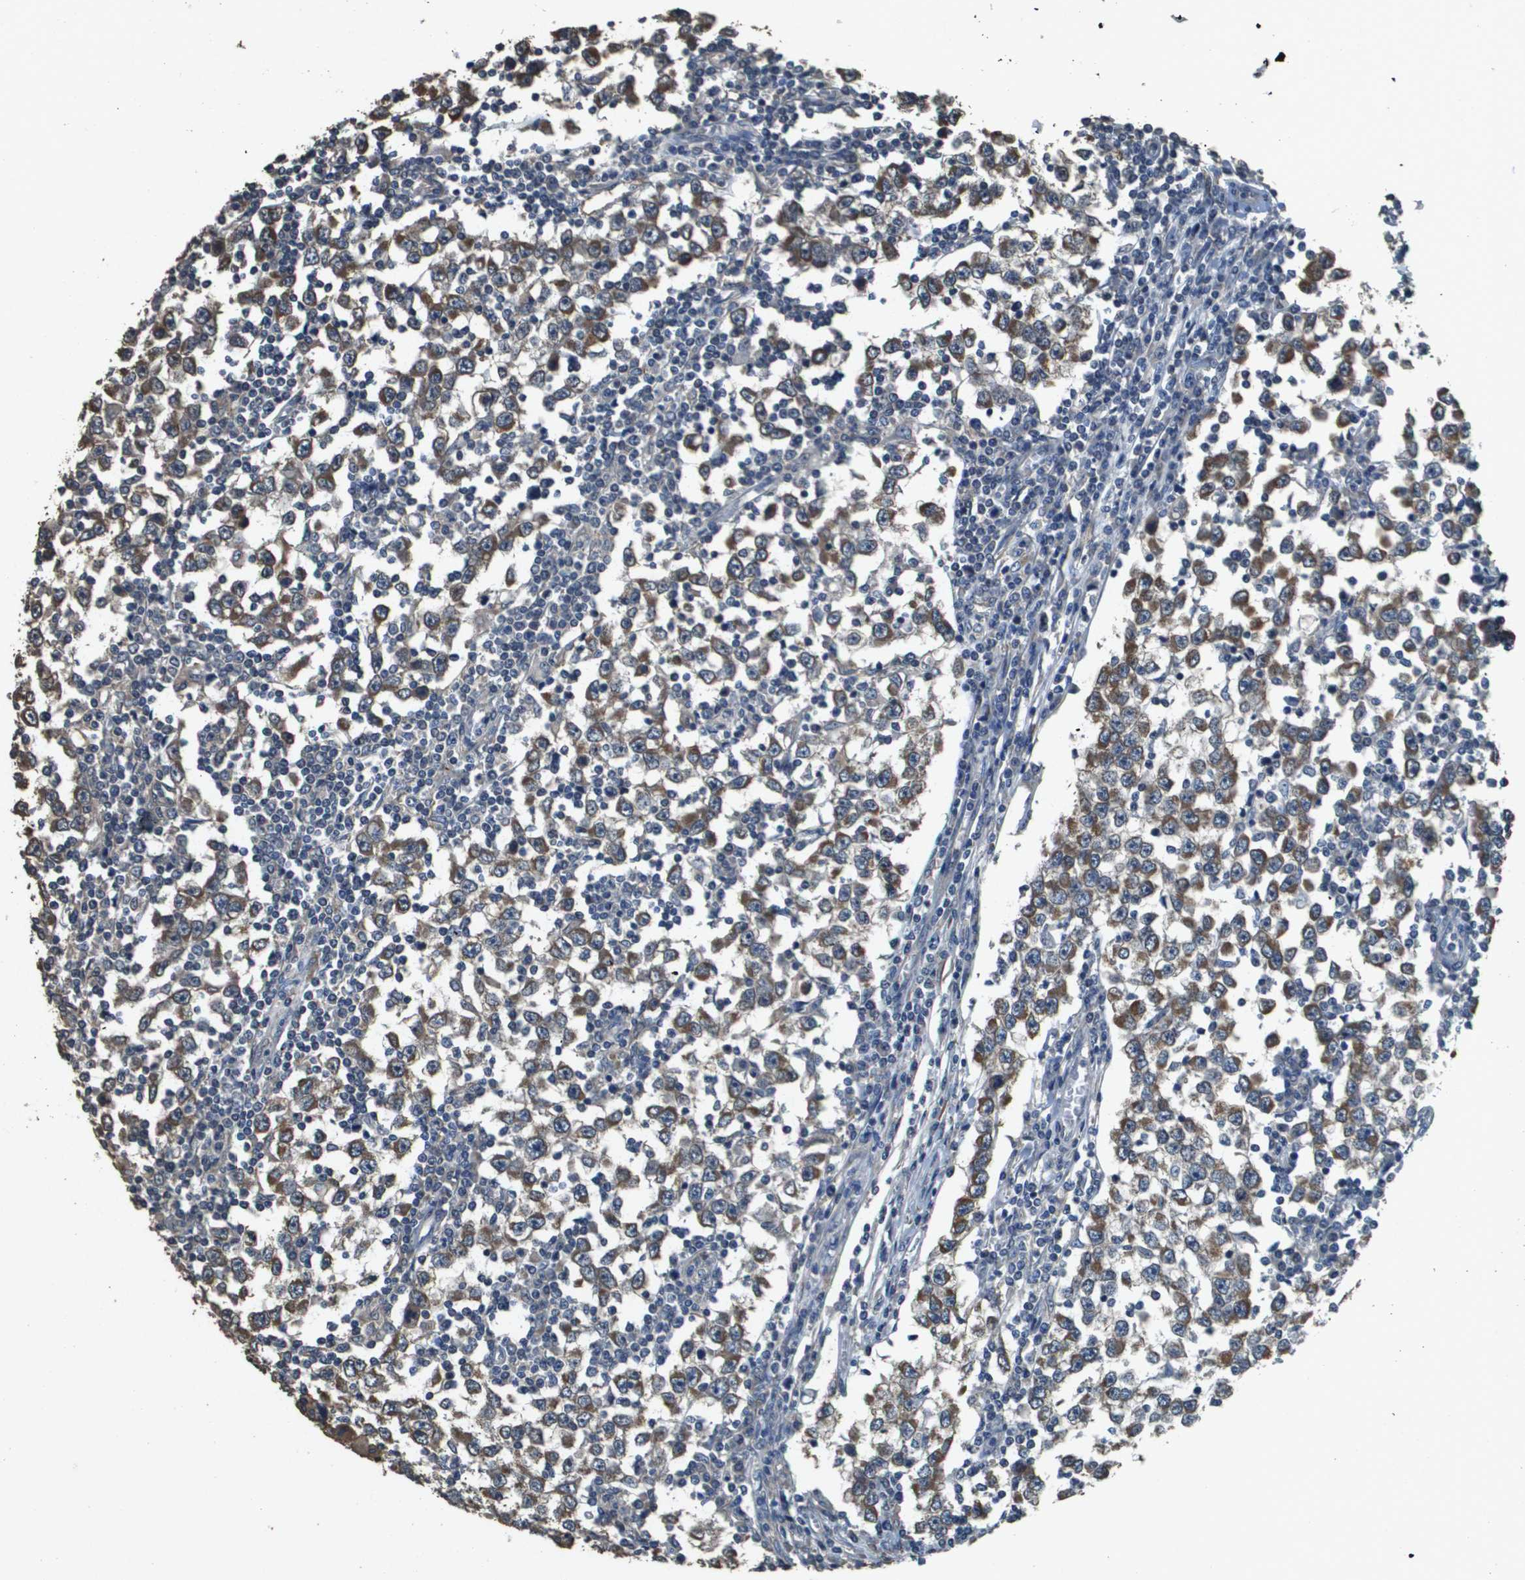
{"staining": {"intensity": "moderate", "quantity": ">75%", "location": "cytoplasmic/membranous"}, "tissue": "testis cancer", "cell_type": "Tumor cells", "image_type": "cancer", "snomed": [{"axis": "morphology", "description": "Seminoma, NOS"}, {"axis": "topography", "description": "Testis"}], "caption": "A high-resolution image shows IHC staining of testis seminoma, which shows moderate cytoplasmic/membranous staining in about >75% of tumor cells.", "gene": "RAB6B", "patient": {"sex": "male", "age": 65}}